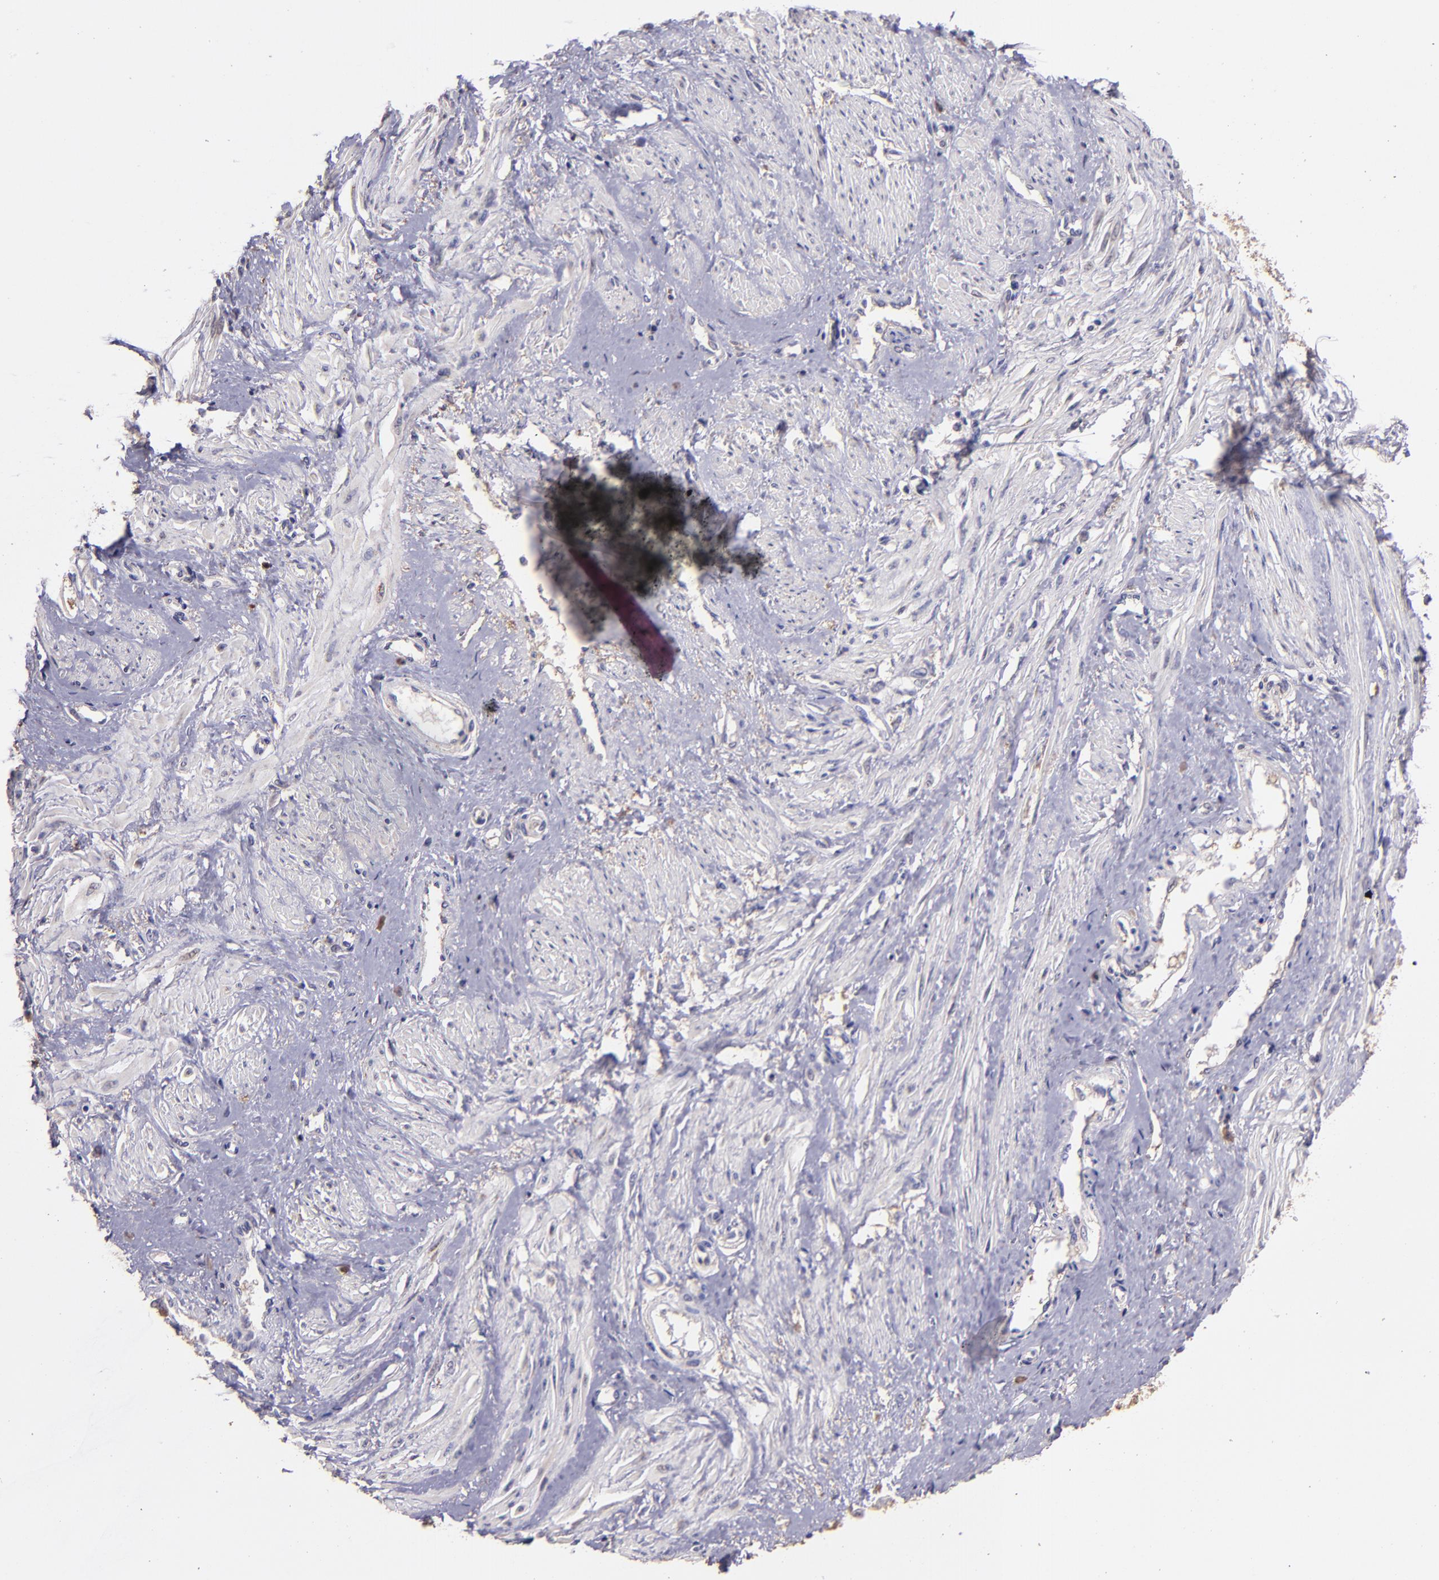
{"staining": {"intensity": "negative", "quantity": "none", "location": "none"}, "tissue": "smooth muscle", "cell_type": "Smooth muscle cells", "image_type": "normal", "snomed": [{"axis": "morphology", "description": "Normal tissue, NOS"}, {"axis": "topography", "description": "Smooth muscle"}, {"axis": "topography", "description": "Uterus"}], "caption": "Smooth muscle cells are negative for brown protein staining in unremarkable smooth muscle. (Stains: DAB (3,3'-diaminobenzidine) immunohistochemistry (IHC) with hematoxylin counter stain, Microscopy: brightfield microscopy at high magnification).", "gene": "PAPPA", "patient": {"sex": "female", "age": 39}}